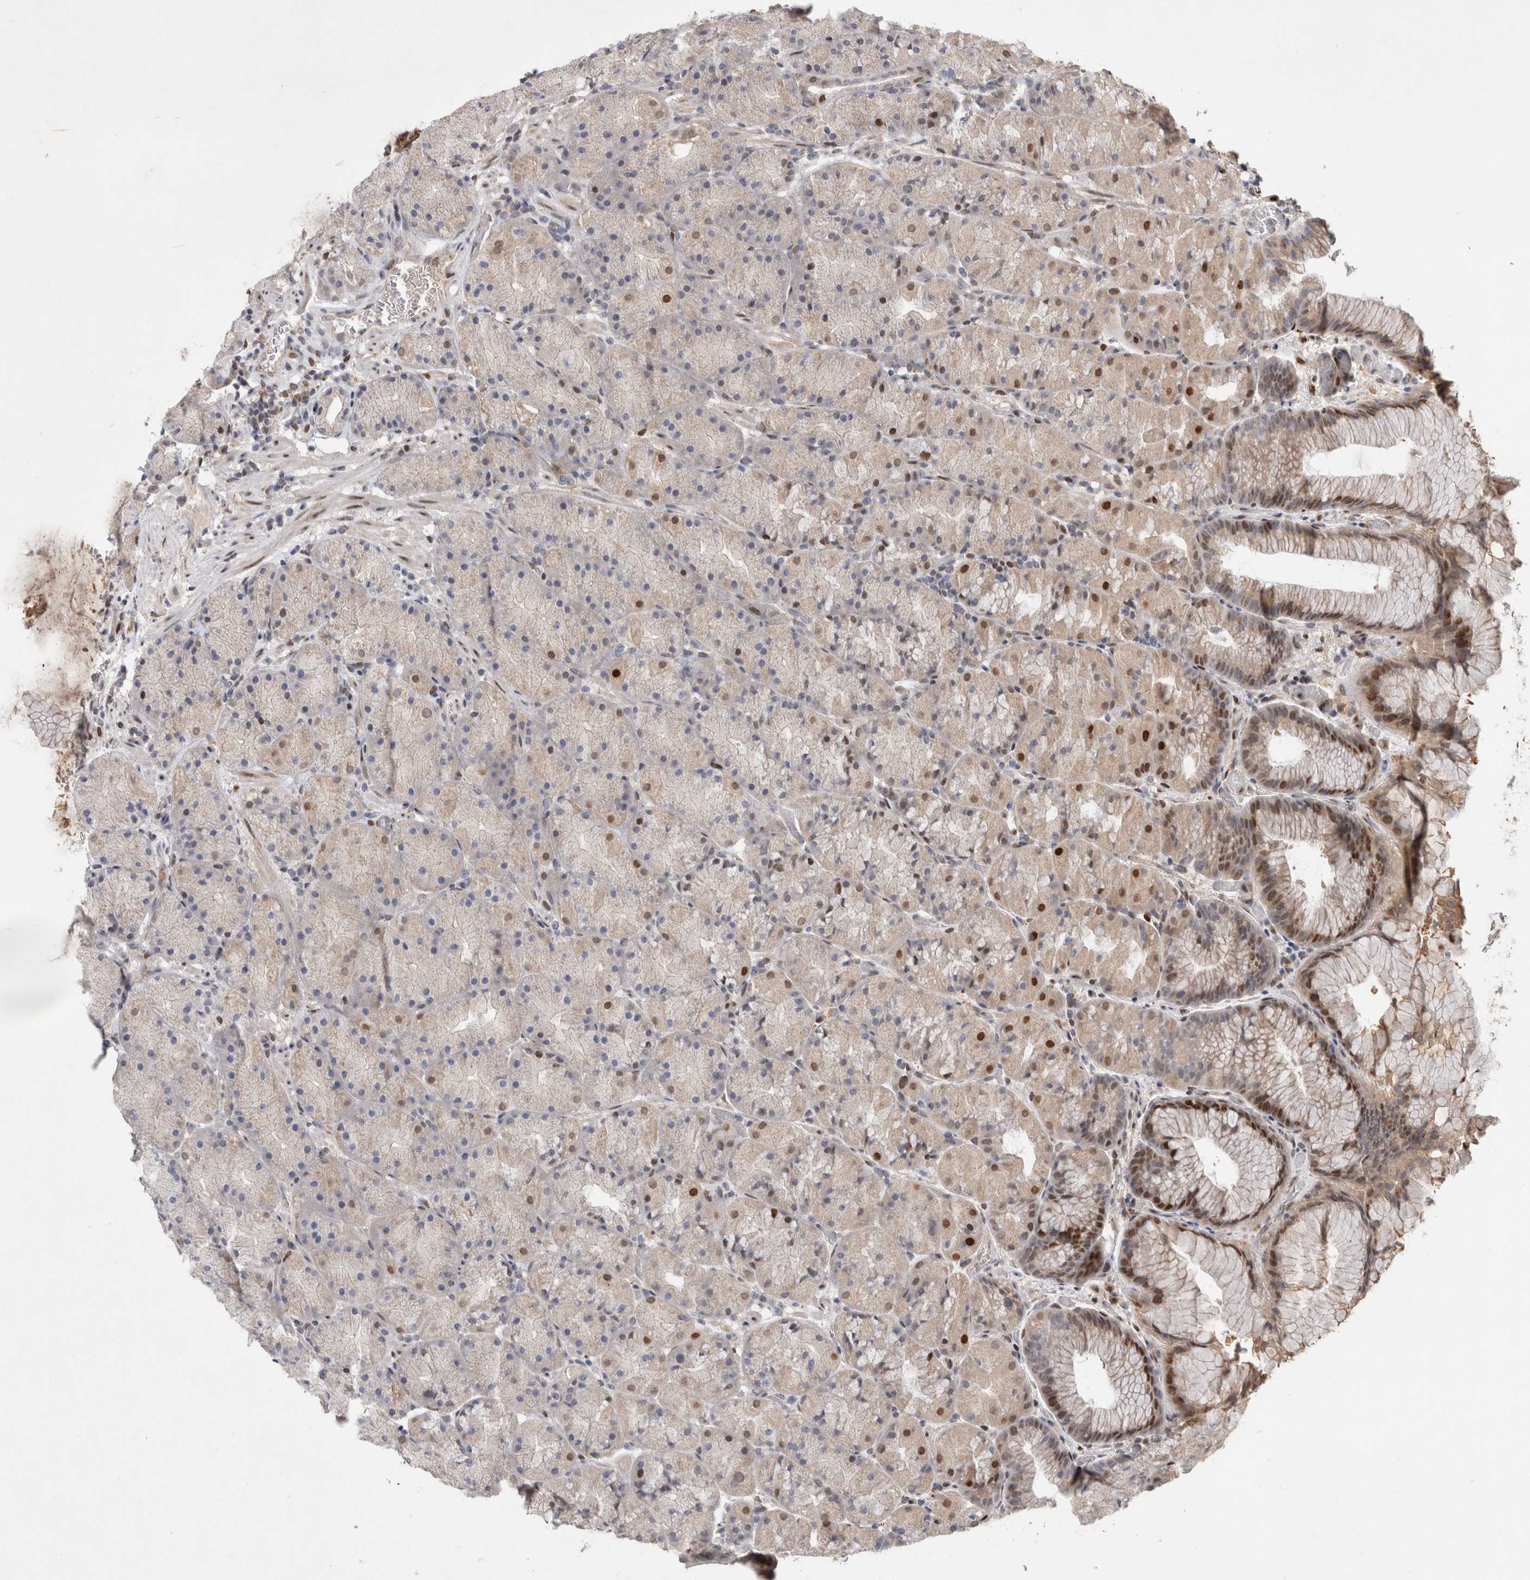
{"staining": {"intensity": "strong", "quantity": "25%-75%", "location": "nuclear"}, "tissue": "stomach", "cell_type": "Glandular cells", "image_type": "normal", "snomed": [{"axis": "morphology", "description": "Normal tissue, NOS"}, {"axis": "topography", "description": "Stomach, upper"}, {"axis": "topography", "description": "Stomach"}], "caption": "Brown immunohistochemical staining in benign stomach exhibits strong nuclear expression in about 25%-75% of glandular cells.", "gene": "C8orf58", "patient": {"sex": "male", "age": 48}}